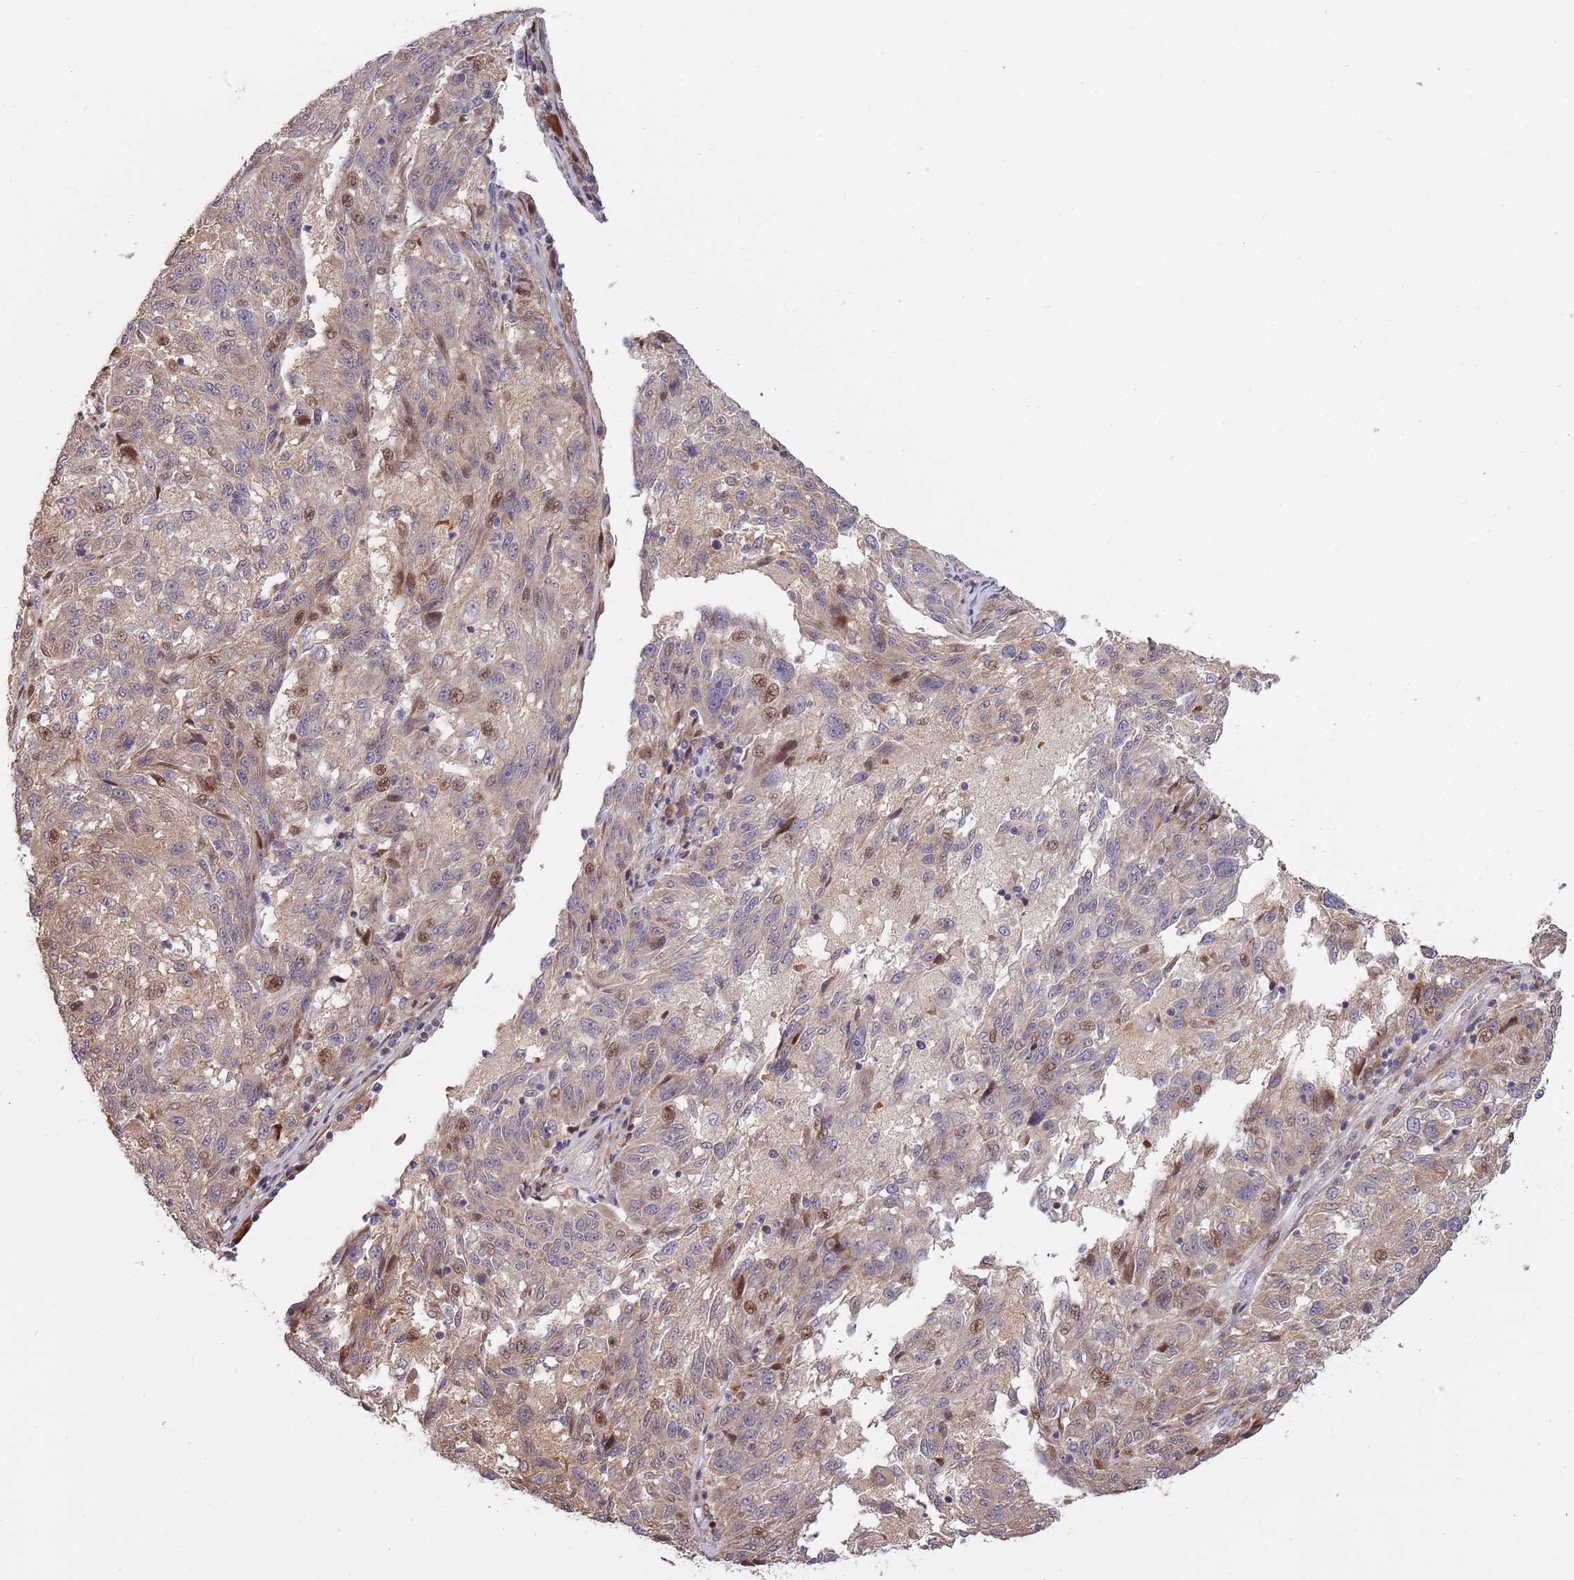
{"staining": {"intensity": "moderate", "quantity": "<25%", "location": "nuclear"}, "tissue": "melanoma", "cell_type": "Tumor cells", "image_type": "cancer", "snomed": [{"axis": "morphology", "description": "Malignant melanoma, NOS"}, {"axis": "topography", "description": "Skin"}], "caption": "The histopathology image displays a brown stain indicating the presence of a protein in the nuclear of tumor cells in malignant melanoma.", "gene": "SYNDIG1L", "patient": {"sex": "male", "age": 53}}